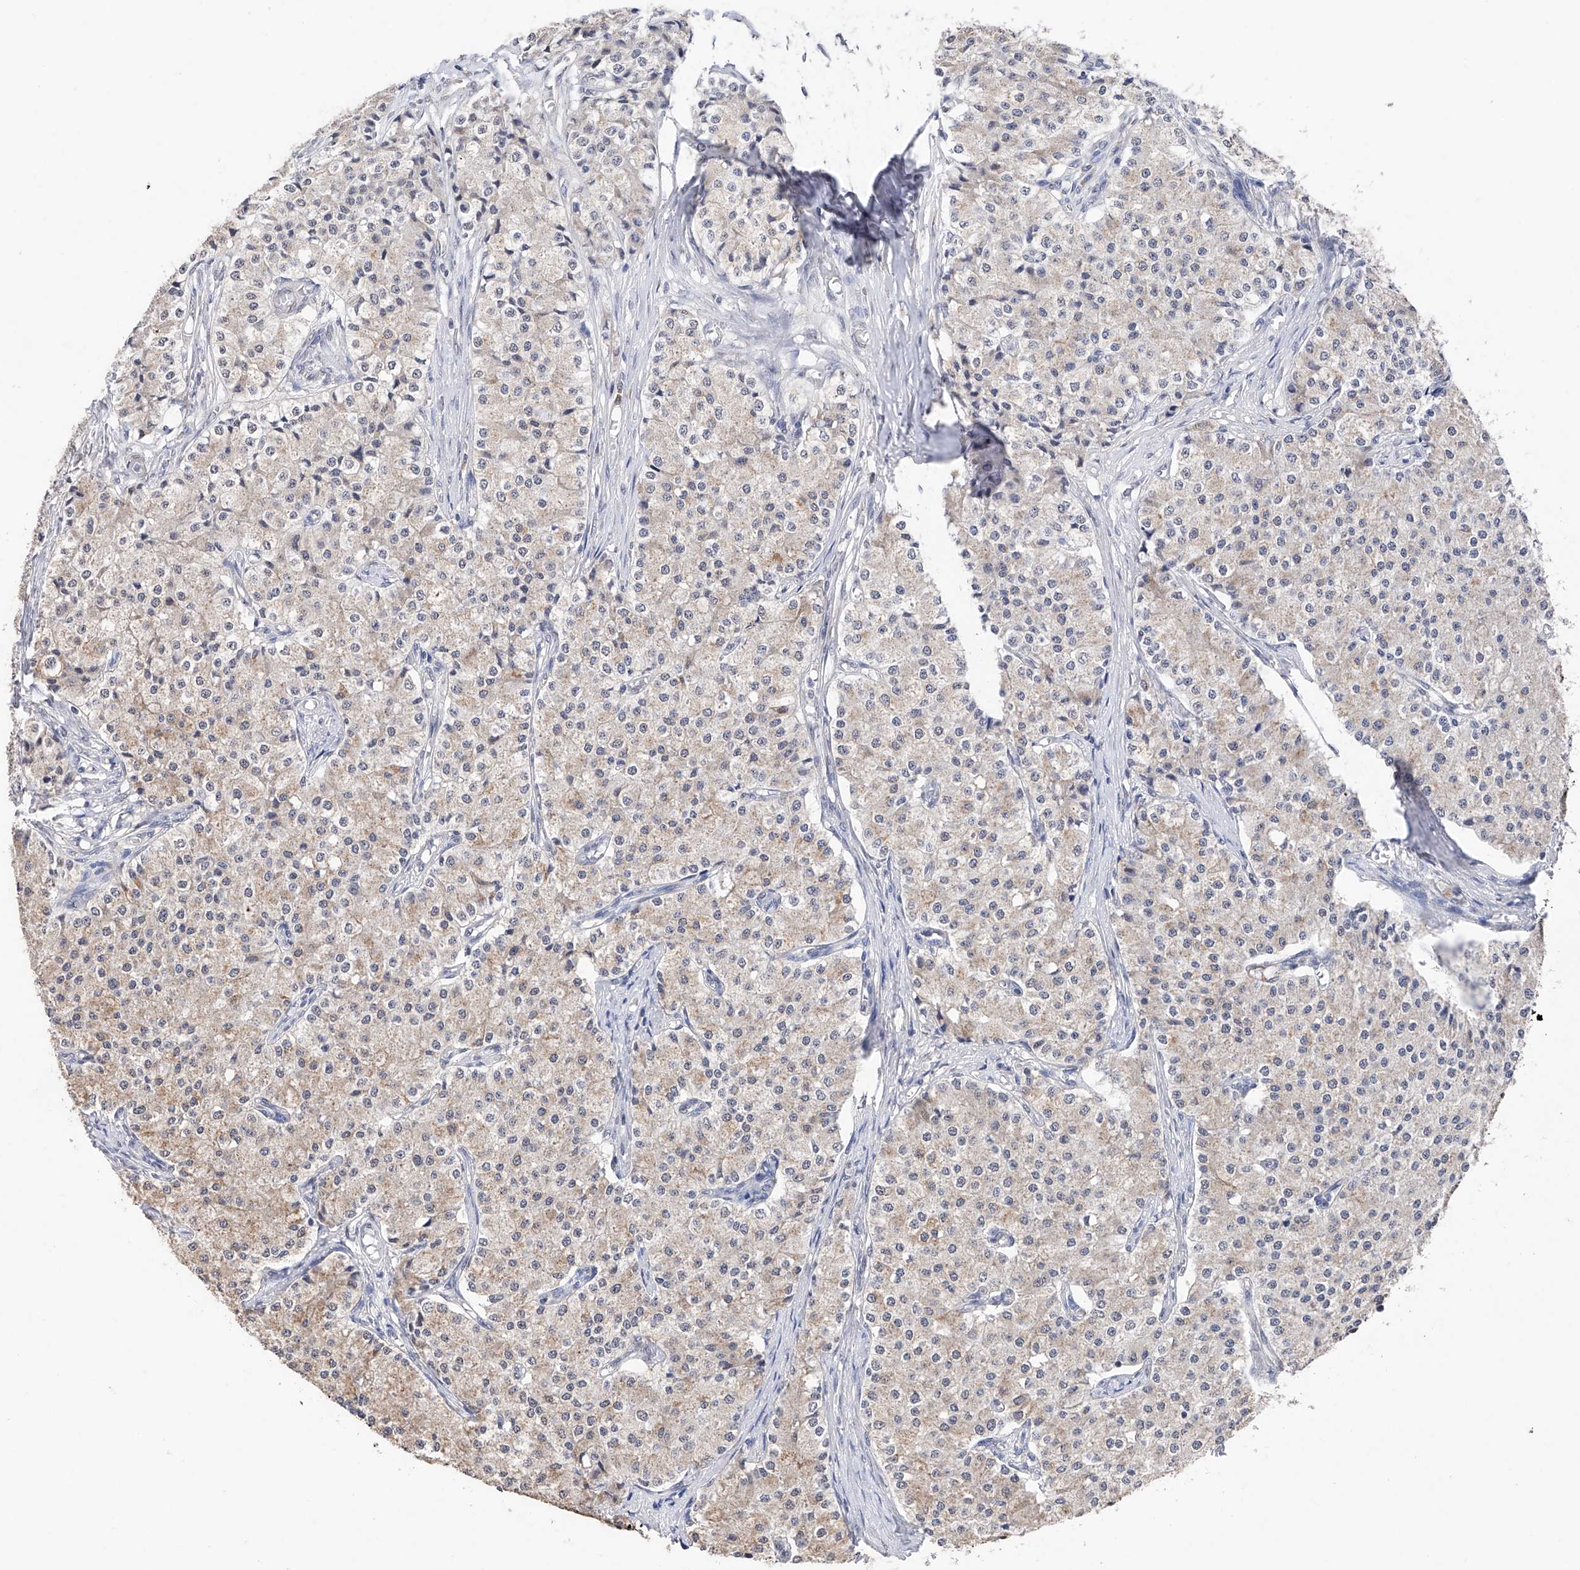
{"staining": {"intensity": "weak", "quantity": "25%-75%", "location": "cytoplasmic/membranous"}, "tissue": "carcinoid", "cell_type": "Tumor cells", "image_type": "cancer", "snomed": [{"axis": "morphology", "description": "Carcinoid, malignant, NOS"}, {"axis": "topography", "description": "Colon"}], "caption": "A brown stain shows weak cytoplasmic/membranous expression of a protein in carcinoid (malignant) tumor cells. (DAB = brown stain, brightfield microscopy at high magnification).", "gene": "DMAP1", "patient": {"sex": "female", "age": 52}}